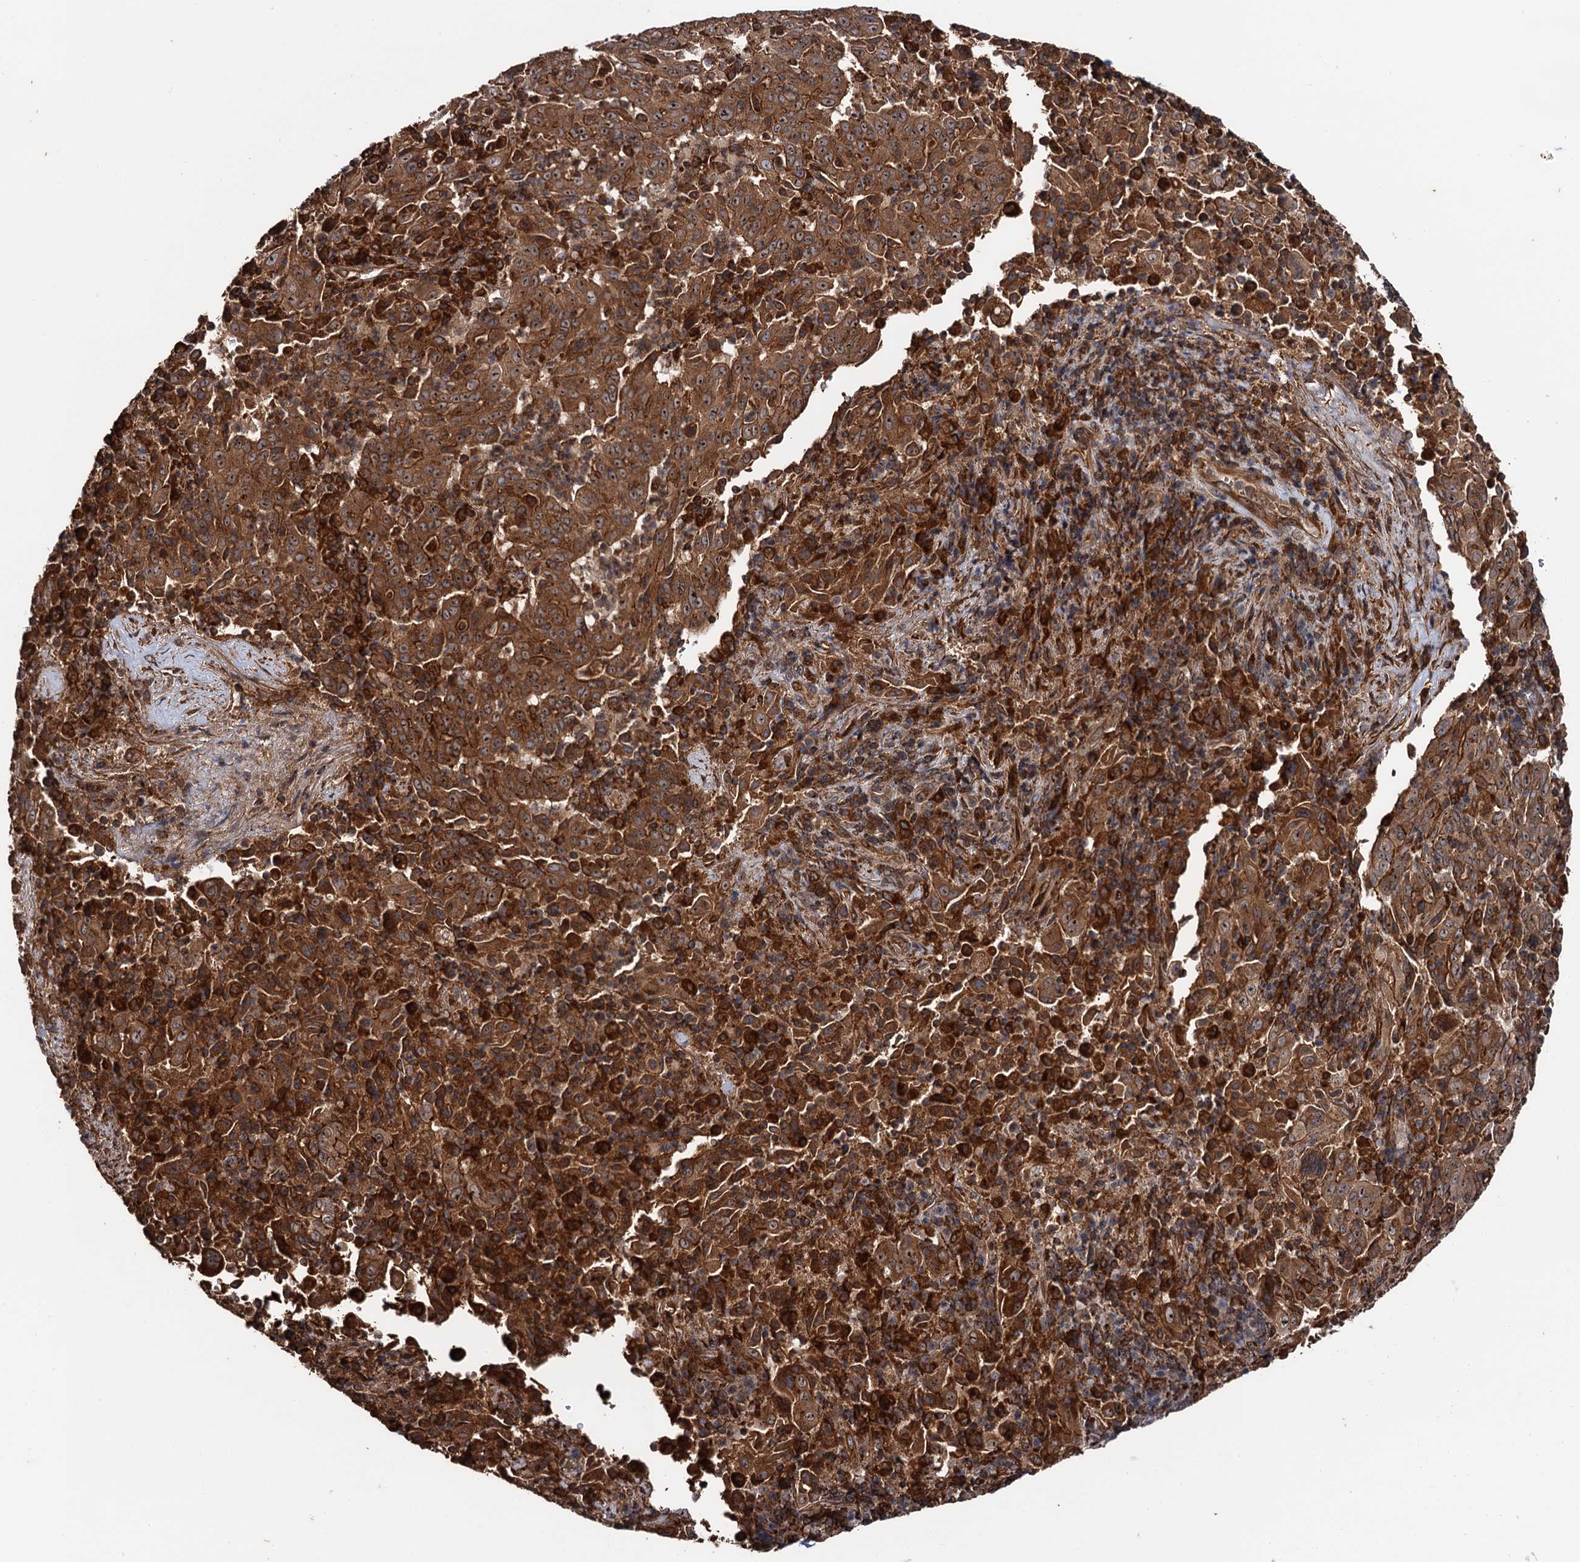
{"staining": {"intensity": "strong", "quantity": ">75%", "location": "cytoplasmic/membranous,nuclear"}, "tissue": "pancreatic cancer", "cell_type": "Tumor cells", "image_type": "cancer", "snomed": [{"axis": "morphology", "description": "Adenocarcinoma, NOS"}, {"axis": "topography", "description": "Pancreas"}], "caption": "Immunohistochemistry photomicrograph of neoplastic tissue: human pancreatic cancer stained using IHC reveals high levels of strong protein expression localized specifically in the cytoplasmic/membranous and nuclear of tumor cells, appearing as a cytoplasmic/membranous and nuclear brown color.", "gene": "BORA", "patient": {"sex": "male", "age": 63}}